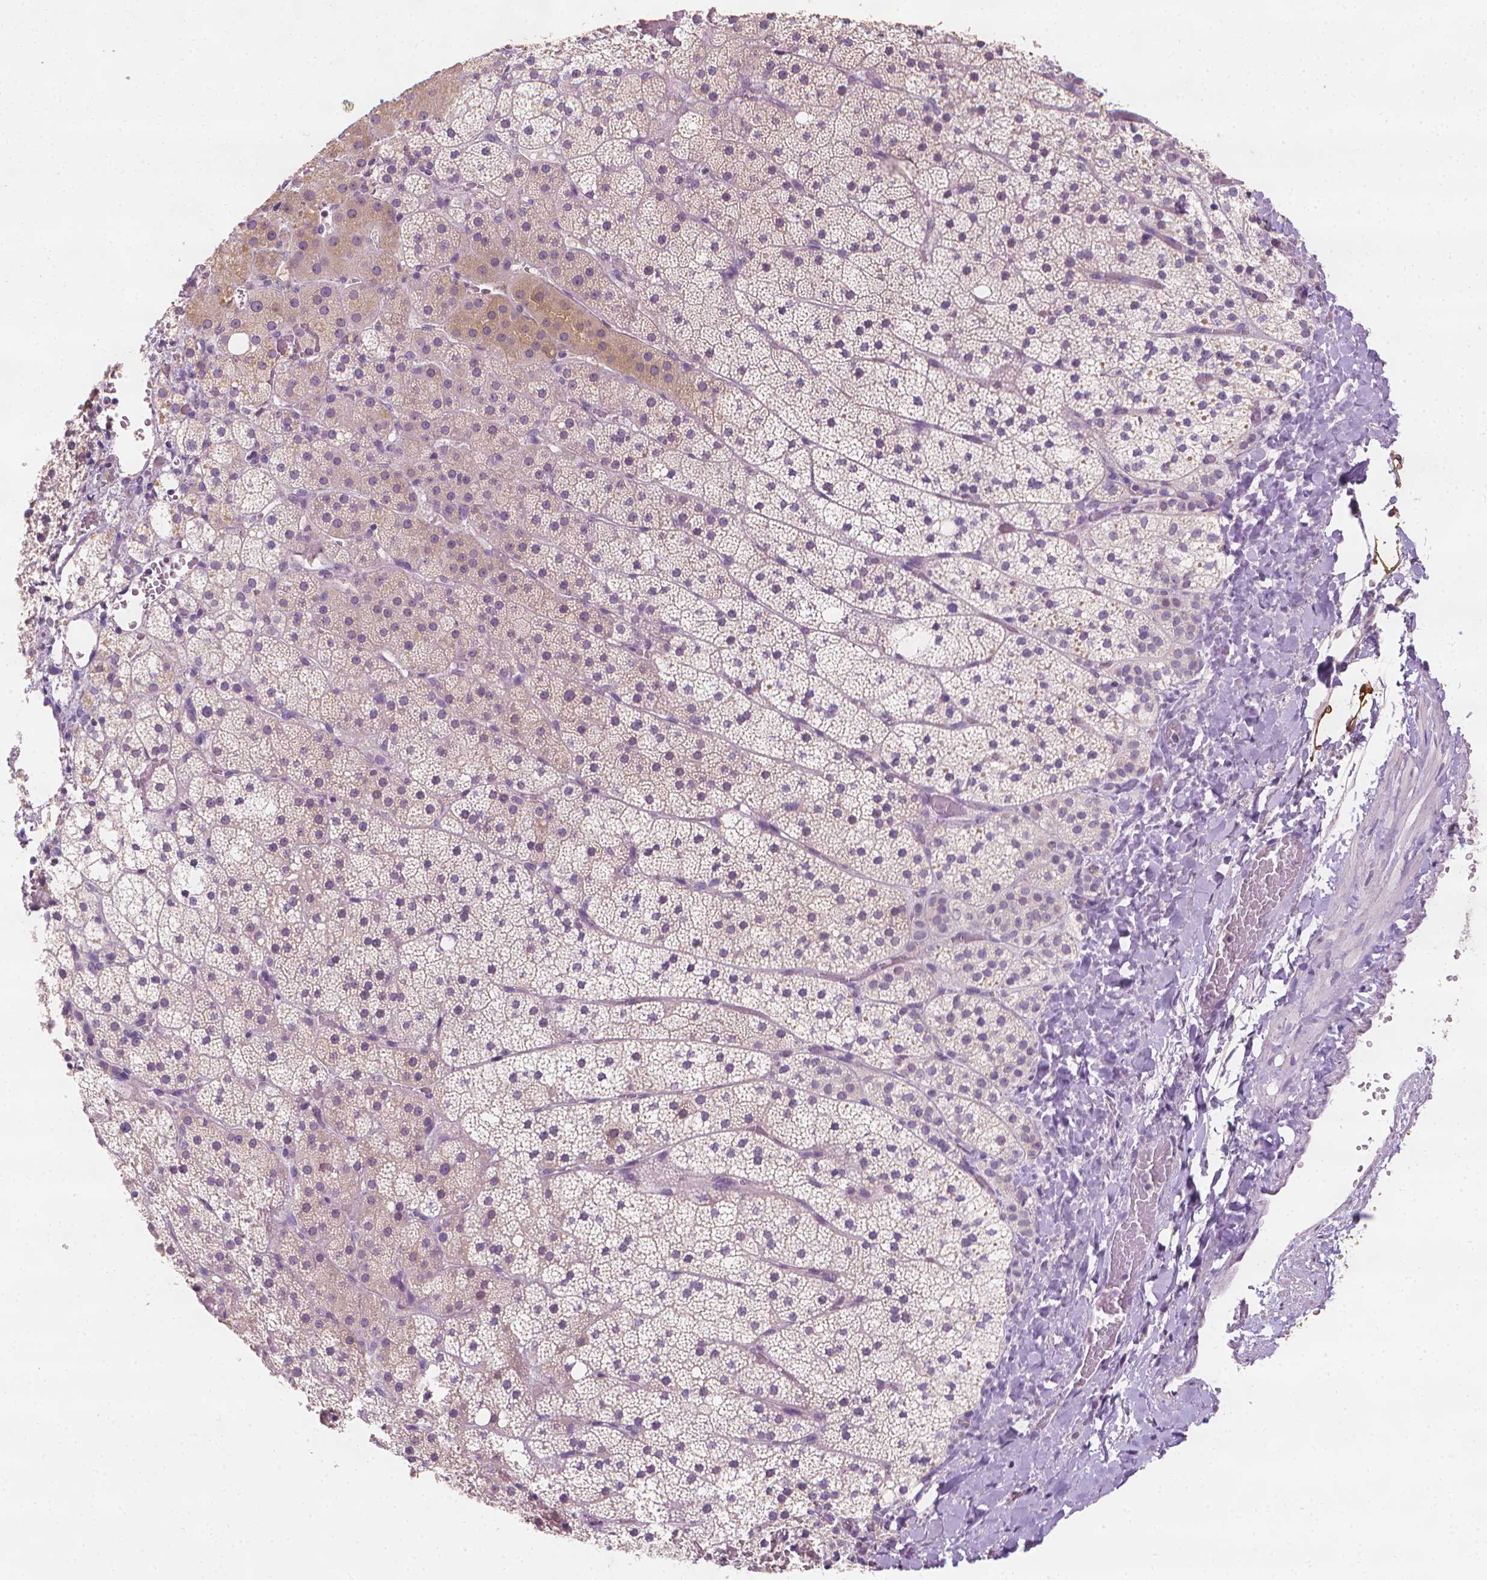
{"staining": {"intensity": "weak", "quantity": "<25%", "location": "cytoplasmic/membranous"}, "tissue": "adrenal gland", "cell_type": "Glandular cells", "image_type": "normal", "snomed": [{"axis": "morphology", "description": "Normal tissue, NOS"}, {"axis": "topography", "description": "Adrenal gland"}], "caption": "This is an IHC histopathology image of normal adrenal gland. There is no expression in glandular cells.", "gene": "FASN", "patient": {"sex": "male", "age": 53}}